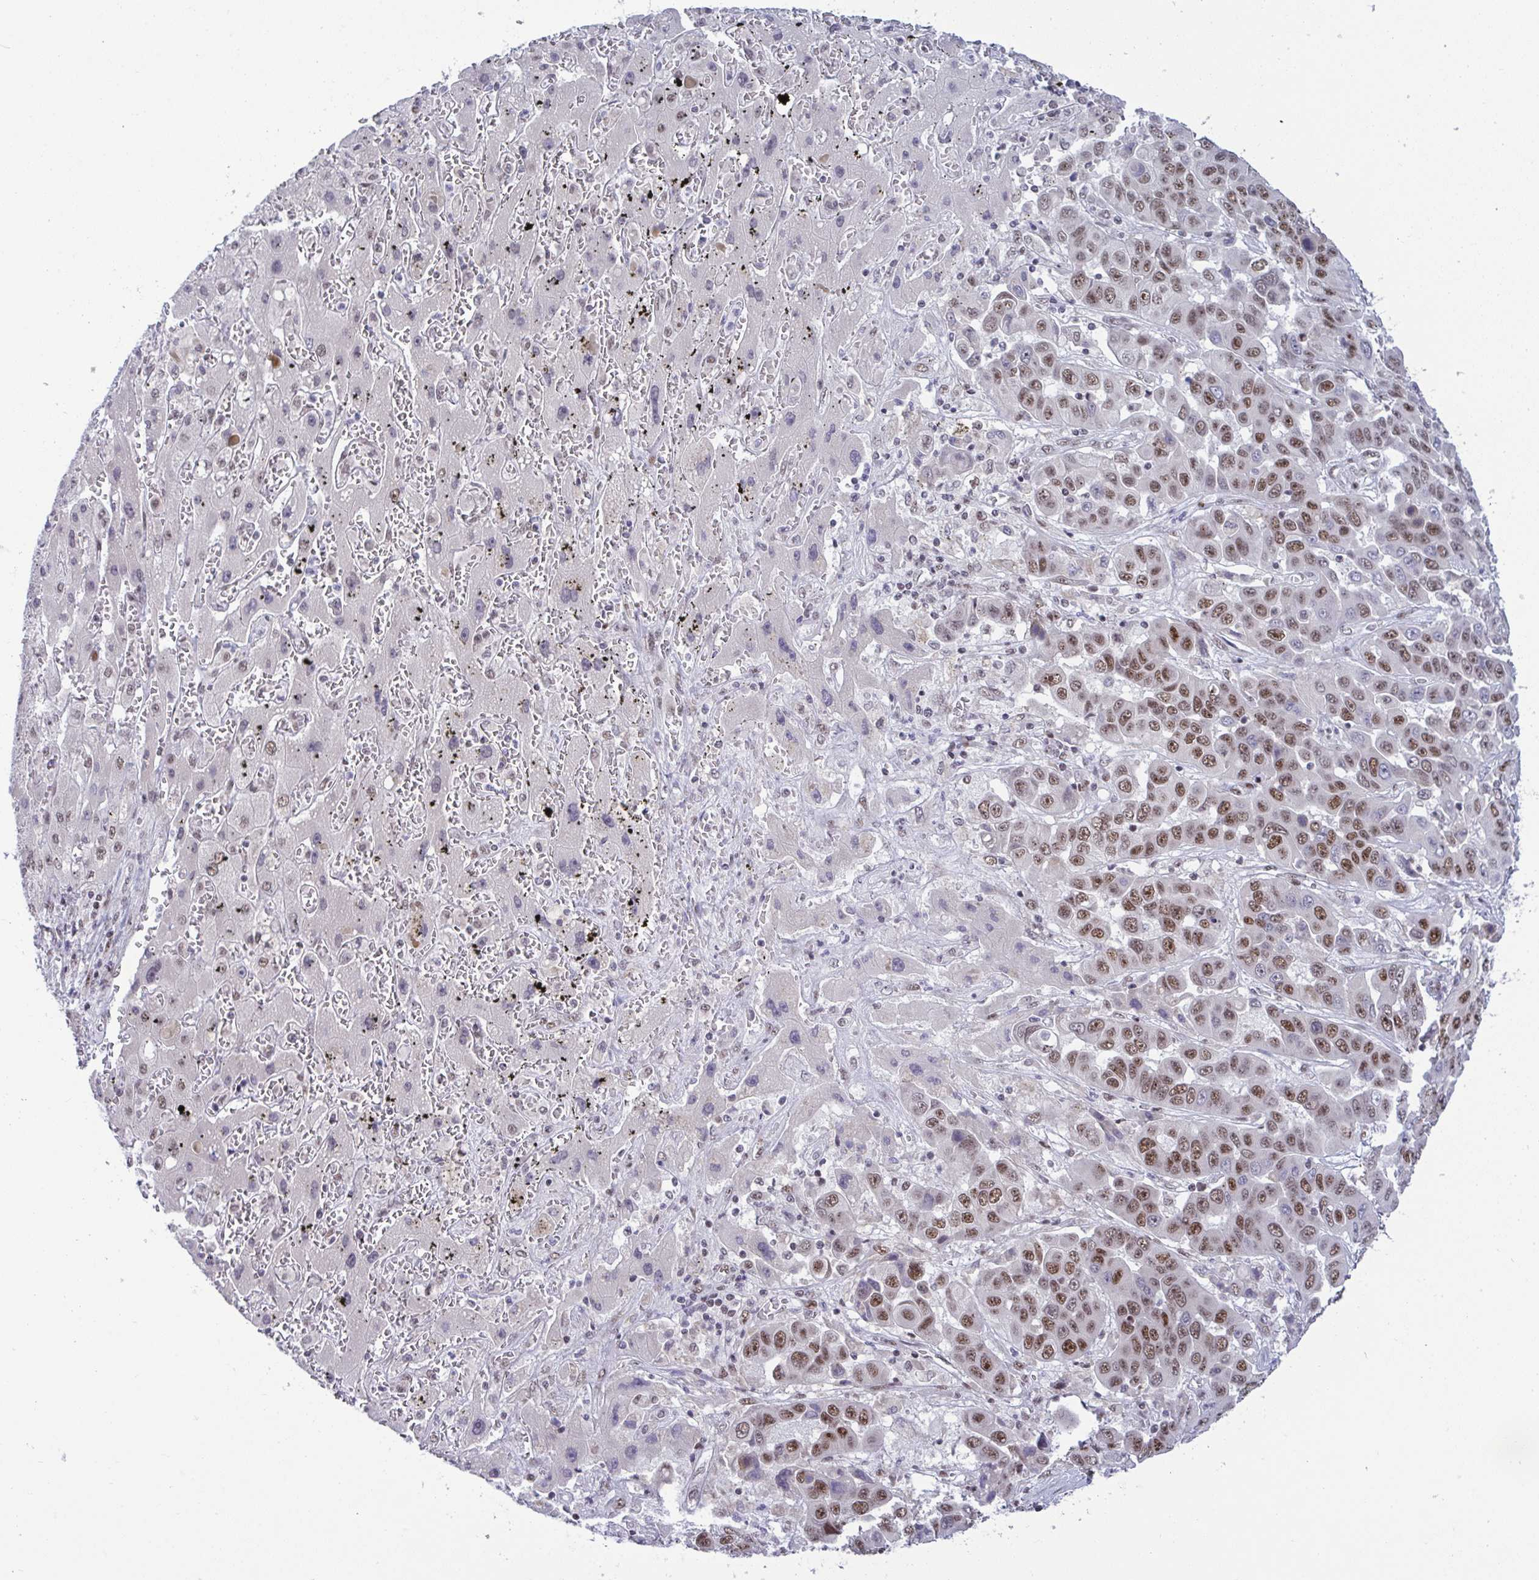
{"staining": {"intensity": "moderate", "quantity": ">75%", "location": "nuclear"}, "tissue": "liver cancer", "cell_type": "Tumor cells", "image_type": "cancer", "snomed": [{"axis": "morphology", "description": "Cholangiocarcinoma"}, {"axis": "topography", "description": "Liver"}], "caption": "IHC of liver cancer displays medium levels of moderate nuclear staining in about >75% of tumor cells.", "gene": "WBP11", "patient": {"sex": "female", "age": 52}}